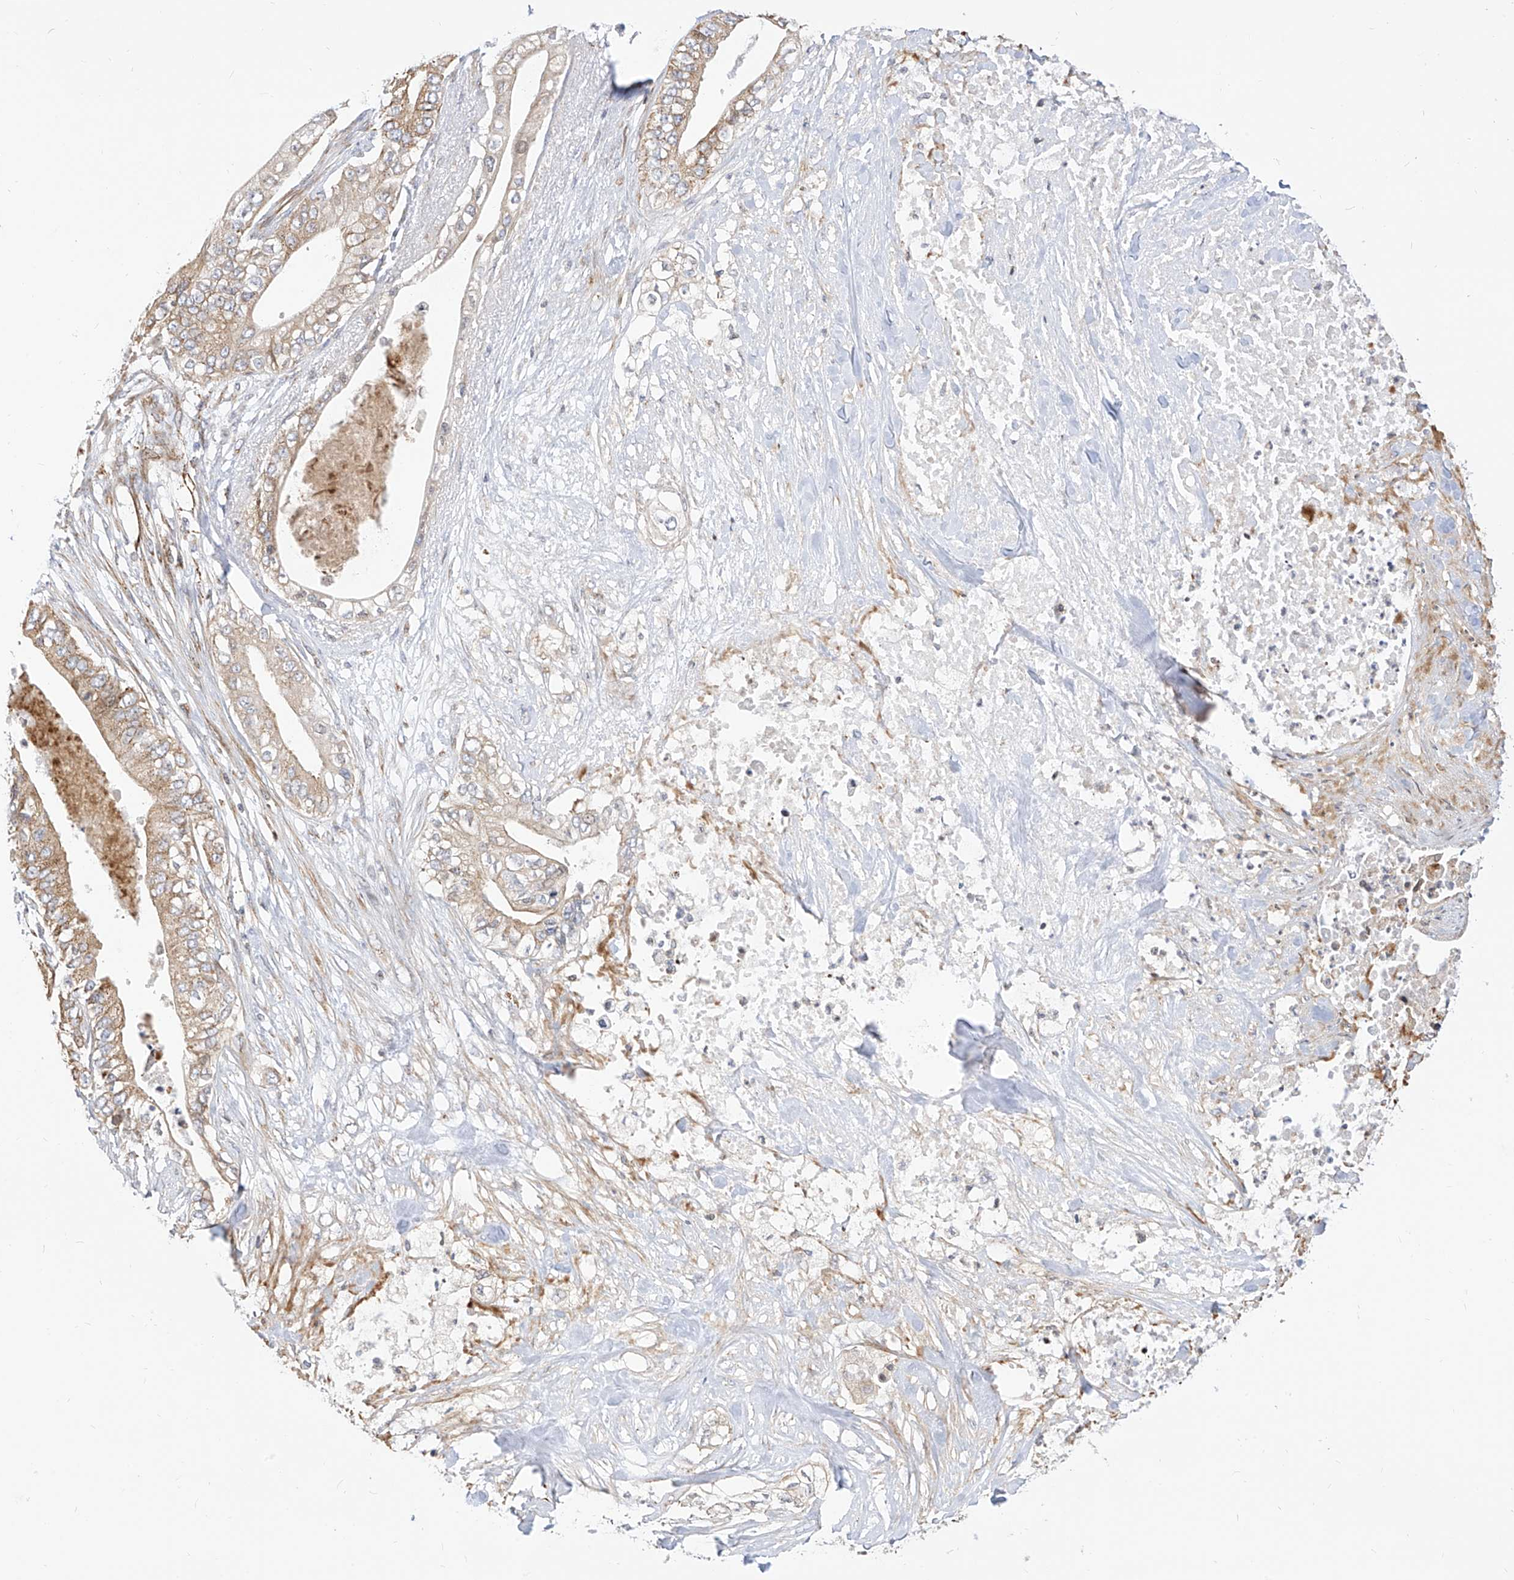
{"staining": {"intensity": "weak", "quantity": ">75%", "location": "cytoplasmic/membranous"}, "tissue": "pancreatic cancer", "cell_type": "Tumor cells", "image_type": "cancer", "snomed": [{"axis": "morphology", "description": "Adenocarcinoma, NOS"}, {"axis": "topography", "description": "Pancreas"}], "caption": "Pancreatic cancer (adenocarcinoma) was stained to show a protein in brown. There is low levels of weak cytoplasmic/membranous positivity in about >75% of tumor cells.", "gene": "TTLL8", "patient": {"sex": "female", "age": 78}}